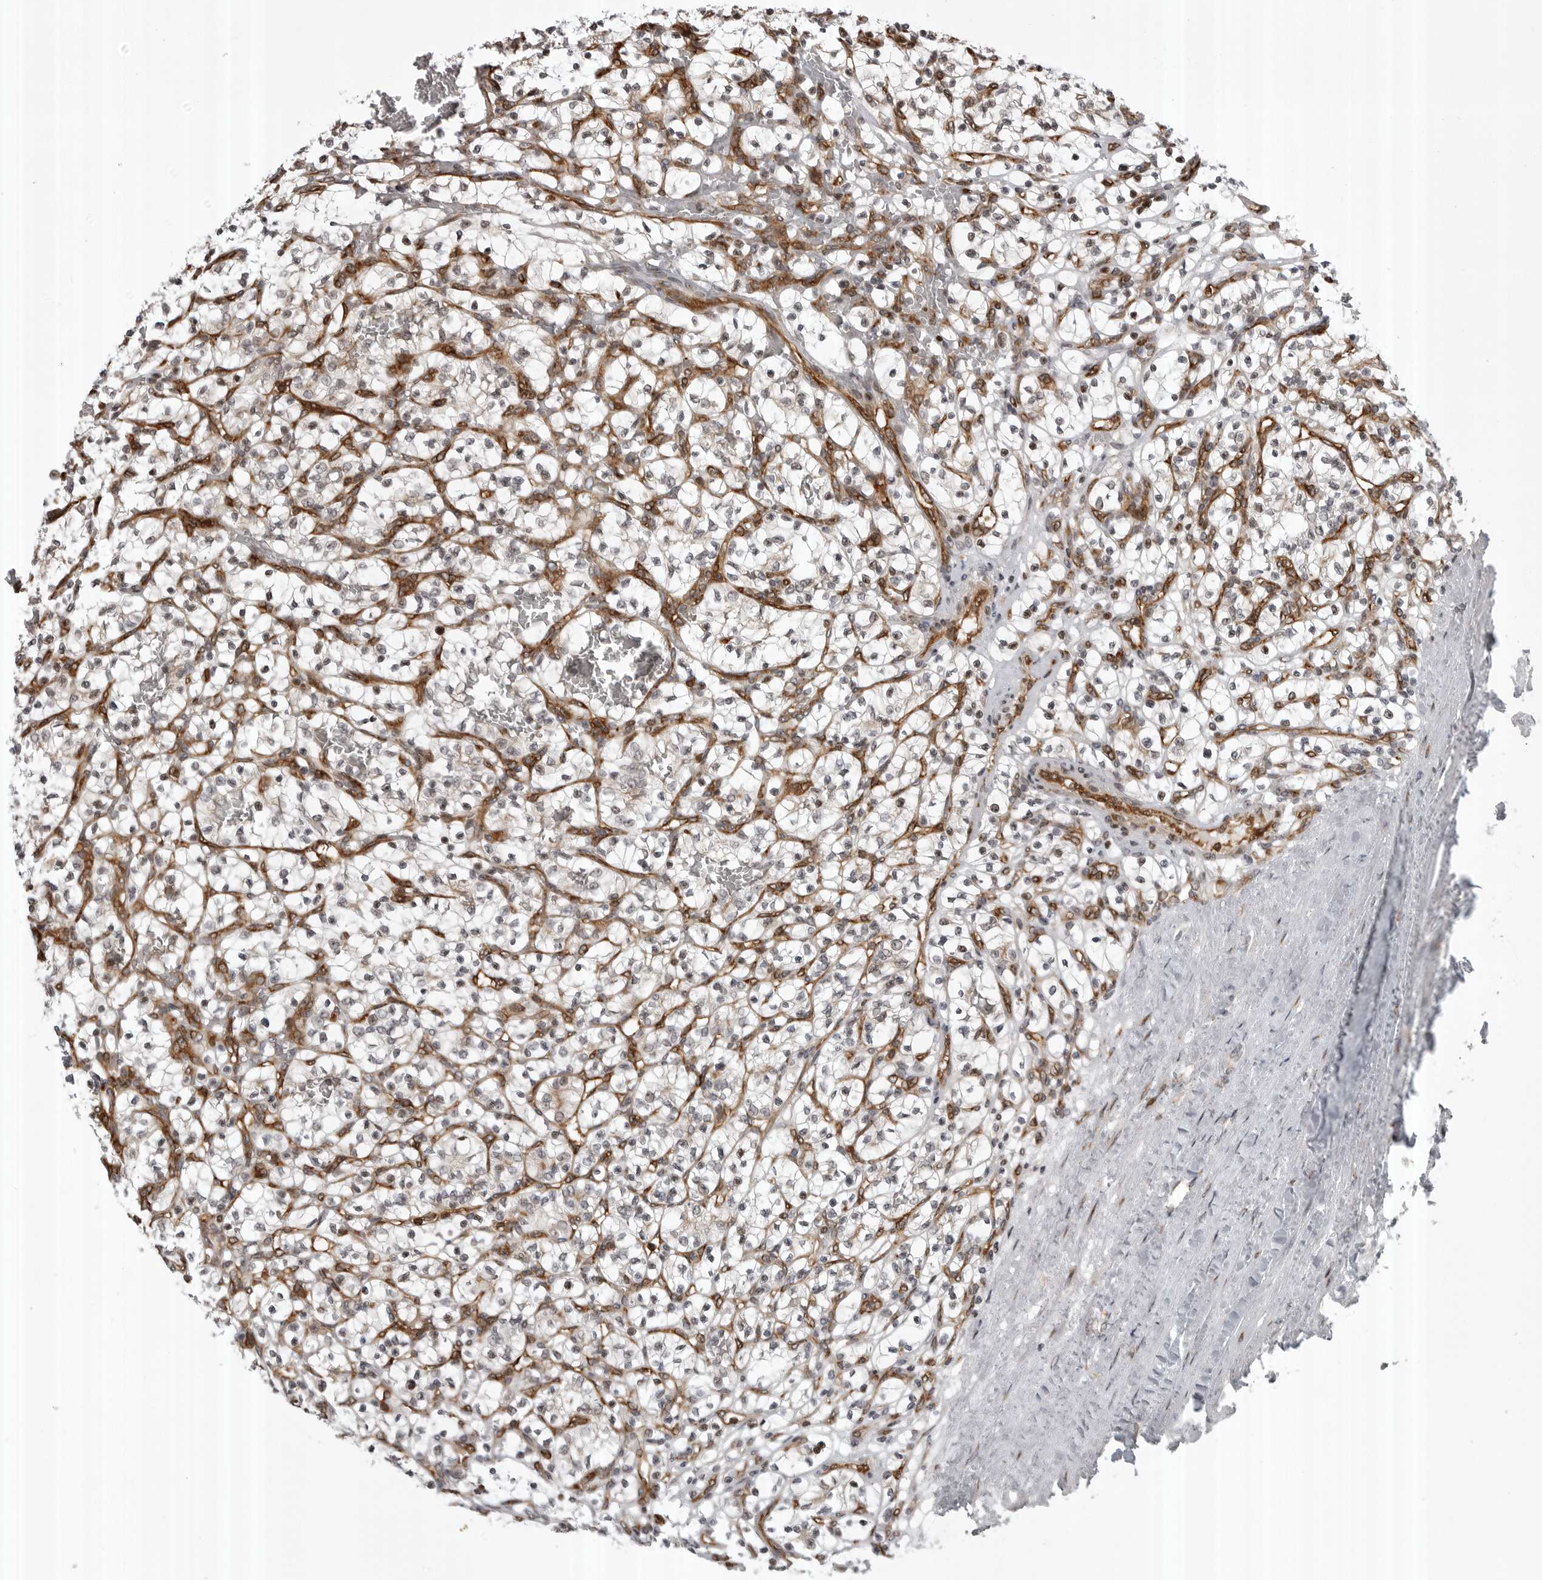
{"staining": {"intensity": "negative", "quantity": "none", "location": "none"}, "tissue": "renal cancer", "cell_type": "Tumor cells", "image_type": "cancer", "snomed": [{"axis": "morphology", "description": "Adenocarcinoma, NOS"}, {"axis": "topography", "description": "Kidney"}], "caption": "Image shows no significant protein positivity in tumor cells of renal adenocarcinoma.", "gene": "ABL1", "patient": {"sex": "female", "age": 57}}